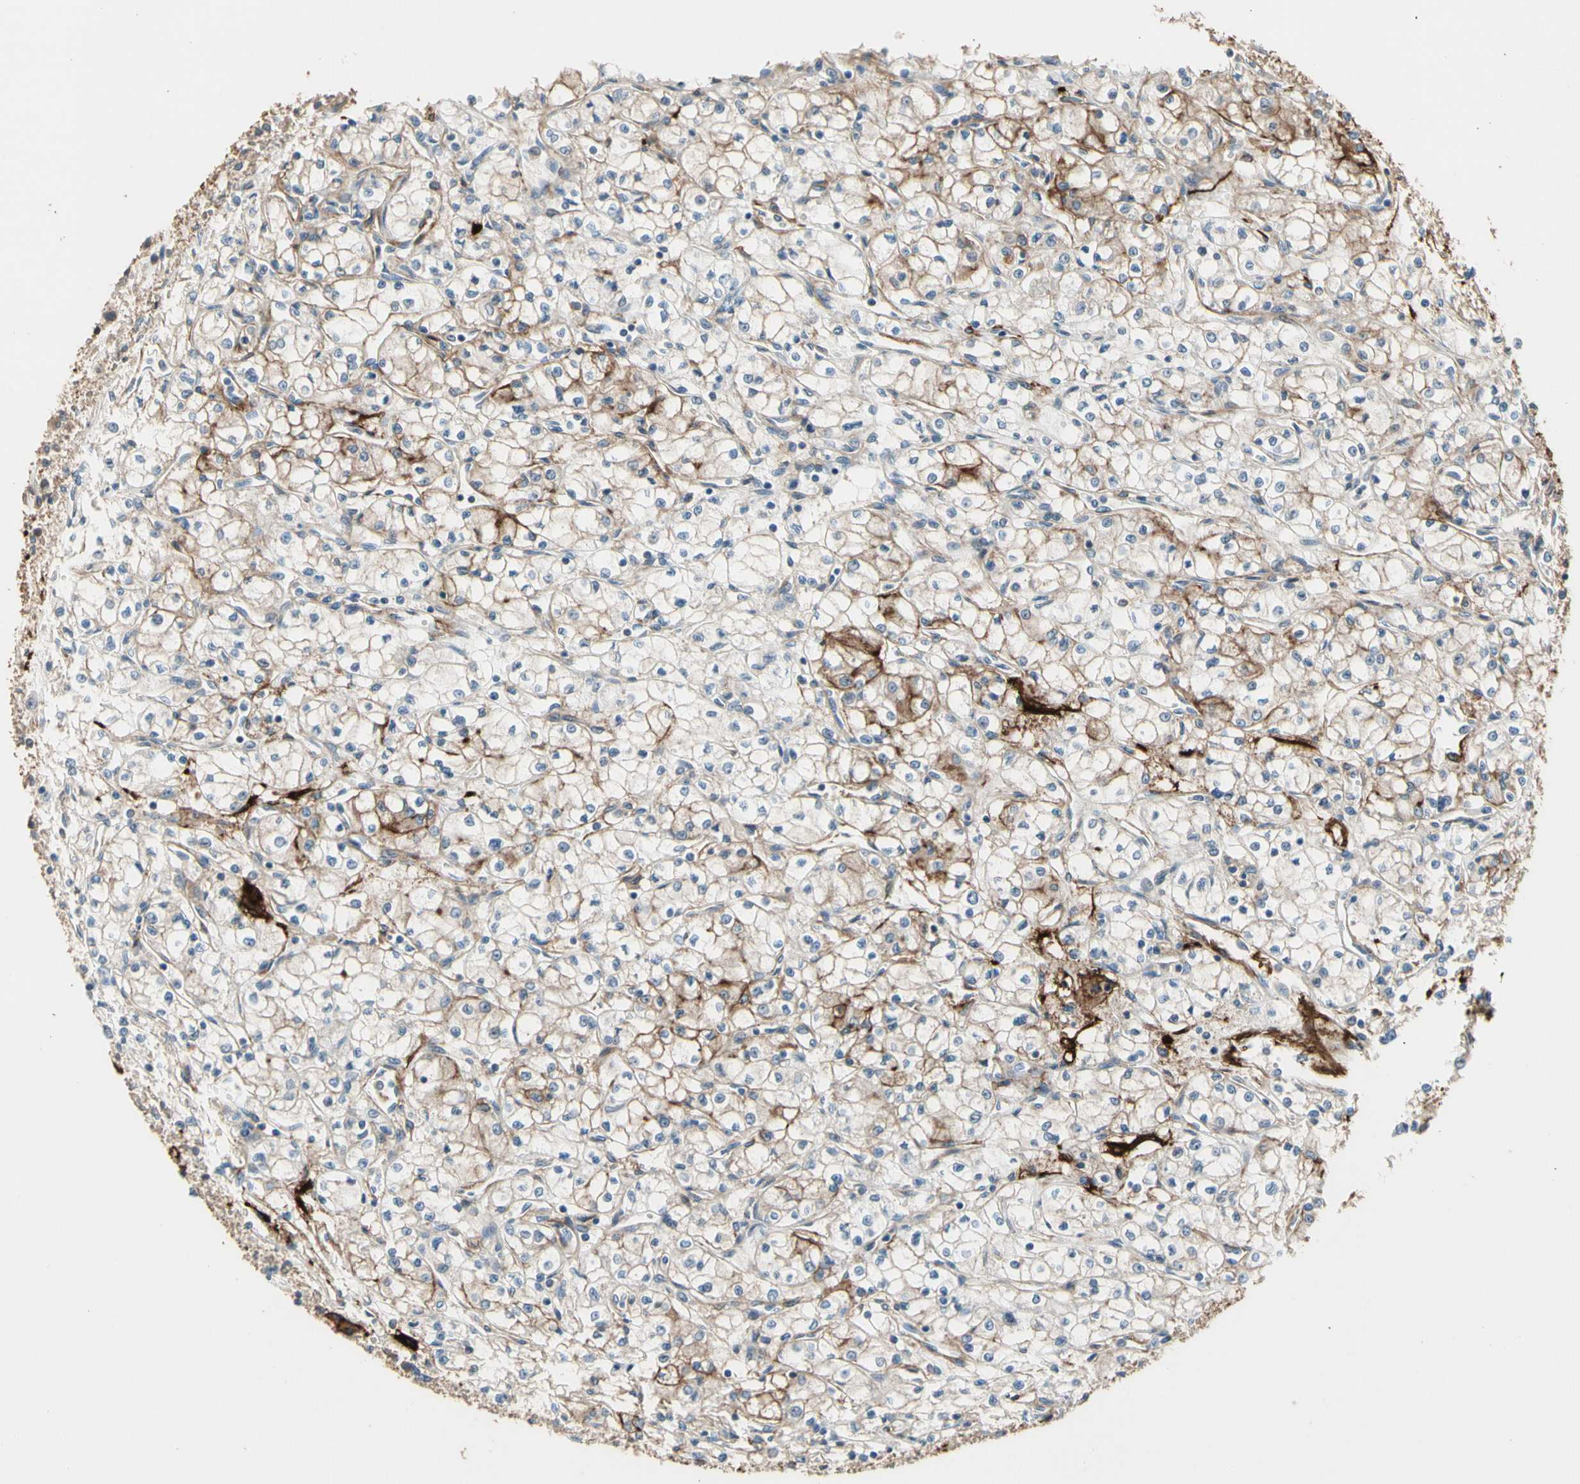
{"staining": {"intensity": "moderate", "quantity": "<25%", "location": "cytoplasmic/membranous"}, "tissue": "renal cancer", "cell_type": "Tumor cells", "image_type": "cancer", "snomed": [{"axis": "morphology", "description": "Normal tissue, NOS"}, {"axis": "morphology", "description": "Adenocarcinoma, NOS"}, {"axis": "topography", "description": "Kidney"}], "caption": "High-magnification brightfield microscopy of renal cancer (adenocarcinoma) stained with DAB (brown) and counterstained with hematoxylin (blue). tumor cells exhibit moderate cytoplasmic/membranous expression is appreciated in approximately<25% of cells.", "gene": "SUSD2", "patient": {"sex": "male", "age": 59}}